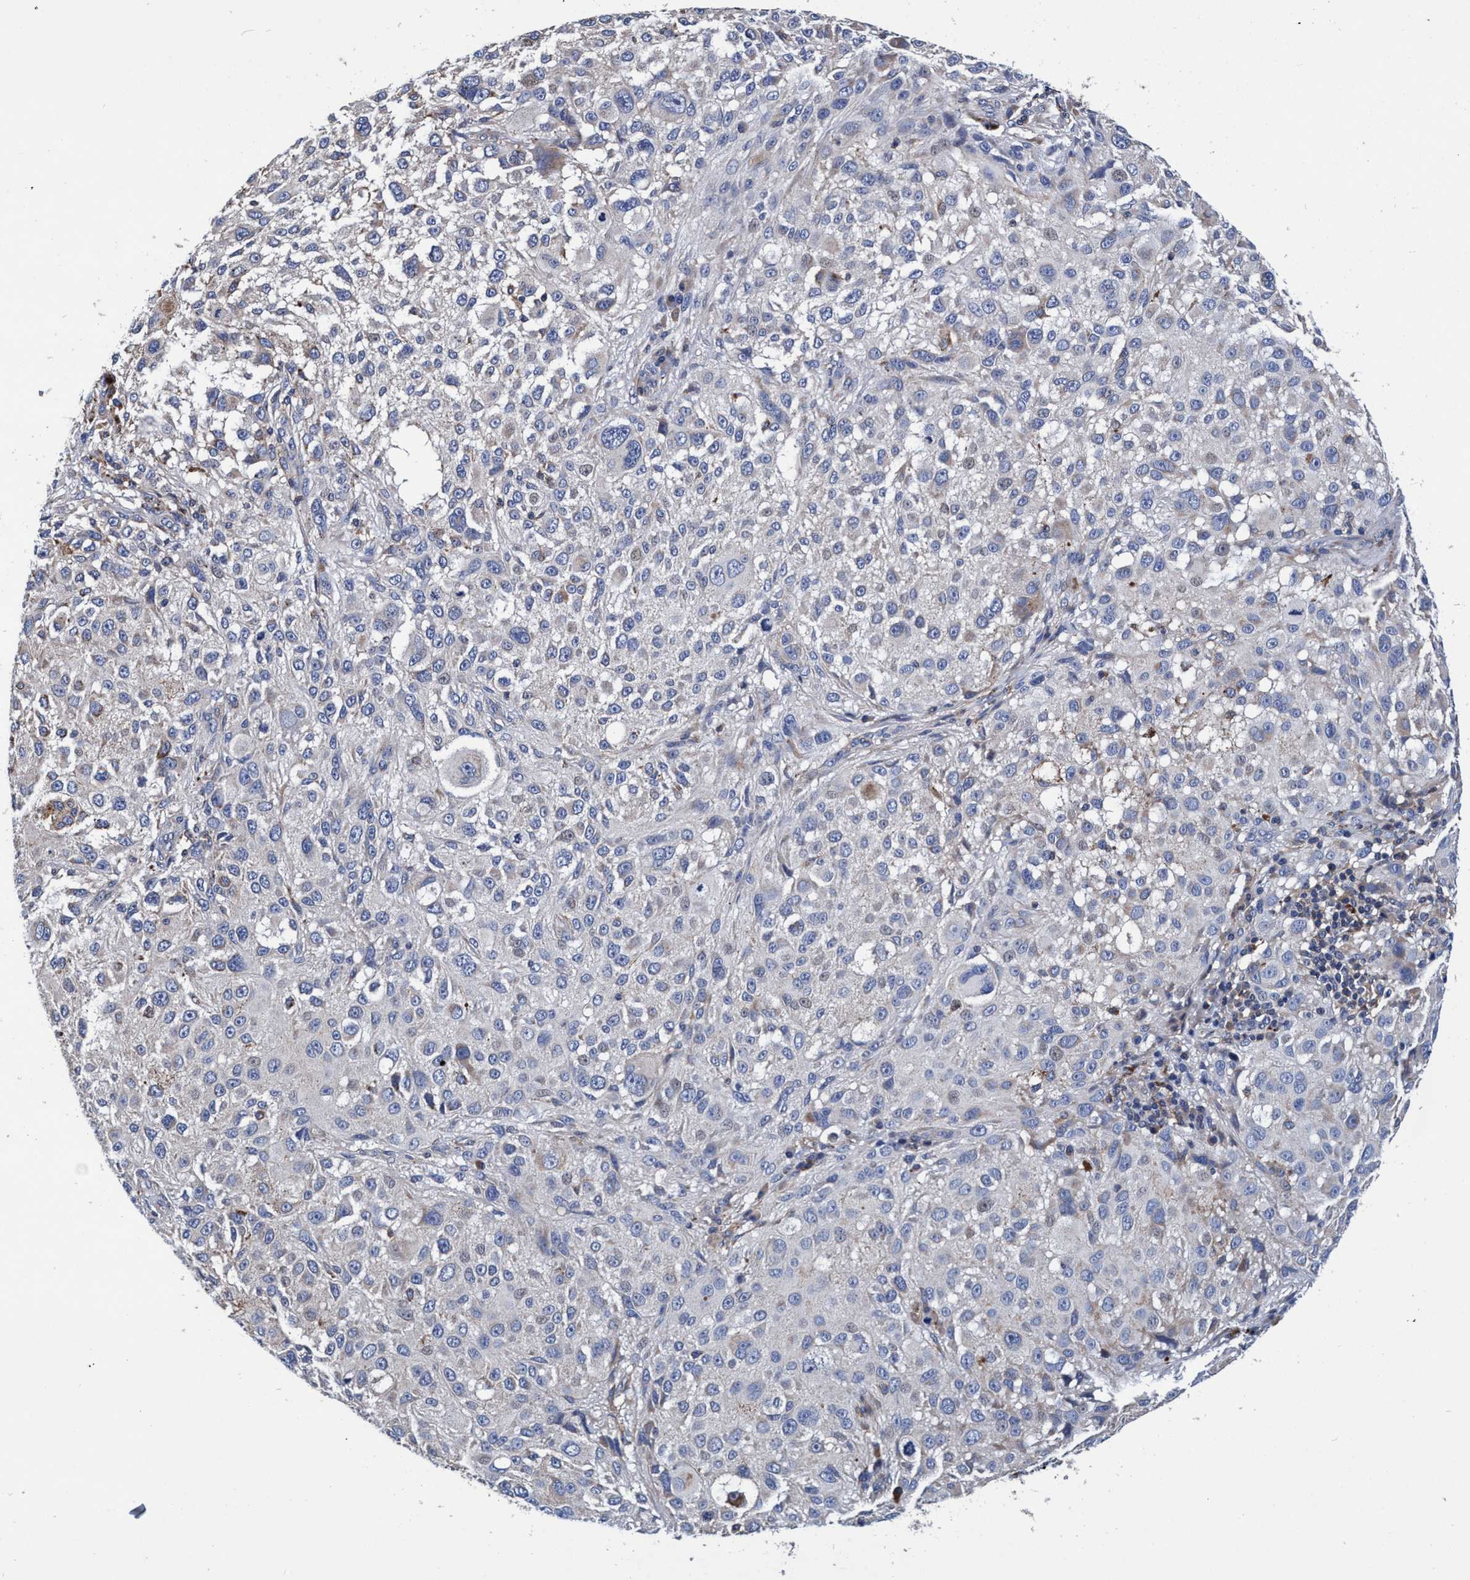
{"staining": {"intensity": "negative", "quantity": "none", "location": "none"}, "tissue": "melanoma", "cell_type": "Tumor cells", "image_type": "cancer", "snomed": [{"axis": "morphology", "description": "Necrosis, NOS"}, {"axis": "morphology", "description": "Malignant melanoma, NOS"}, {"axis": "topography", "description": "Skin"}], "caption": "Immunohistochemical staining of melanoma exhibits no significant positivity in tumor cells.", "gene": "RNF208", "patient": {"sex": "female", "age": 87}}